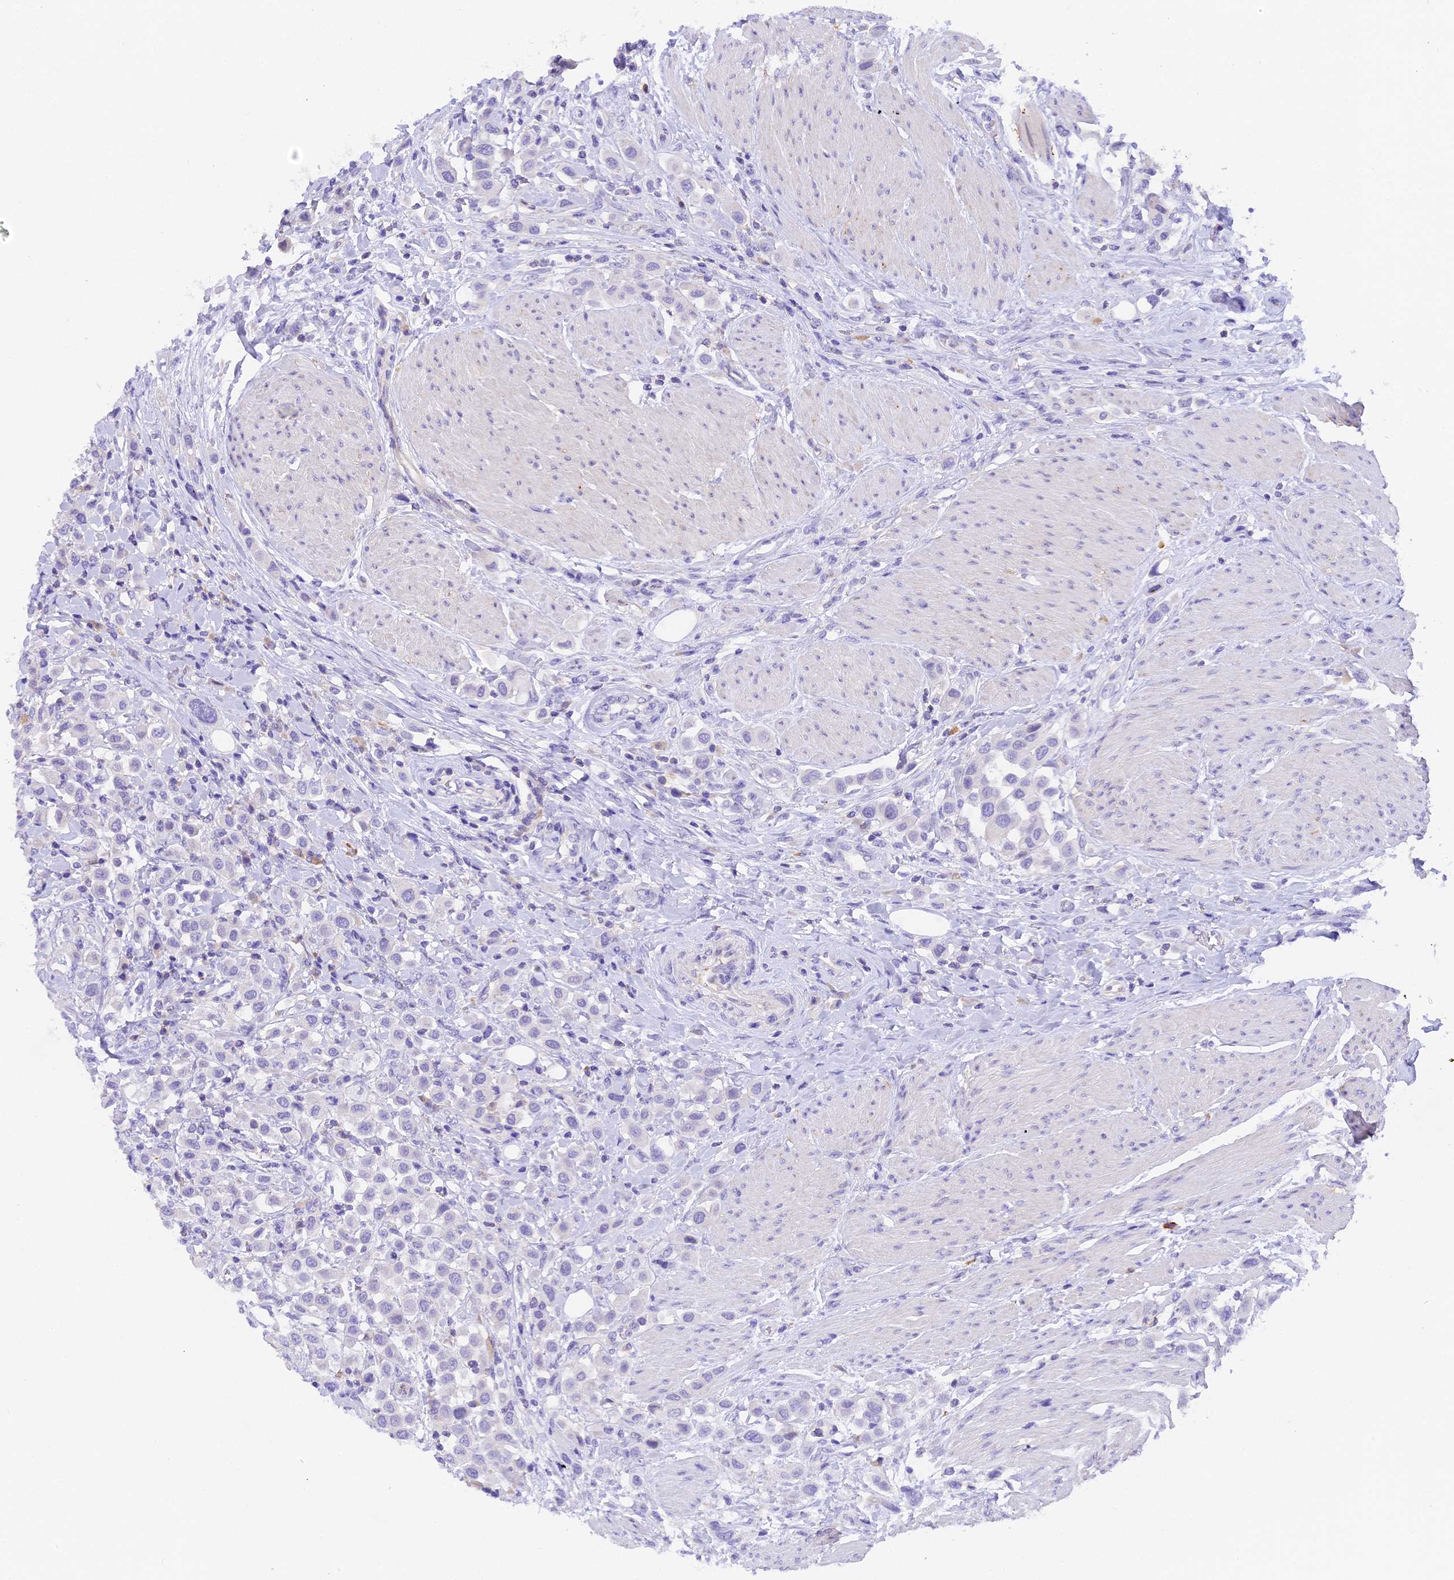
{"staining": {"intensity": "negative", "quantity": "none", "location": "none"}, "tissue": "urothelial cancer", "cell_type": "Tumor cells", "image_type": "cancer", "snomed": [{"axis": "morphology", "description": "Urothelial carcinoma, High grade"}, {"axis": "topography", "description": "Urinary bladder"}], "caption": "Tumor cells are negative for protein expression in human urothelial cancer. (DAB immunohistochemistry (IHC) with hematoxylin counter stain).", "gene": "COL6A5", "patient": {"sex": "male", "age": 50}}